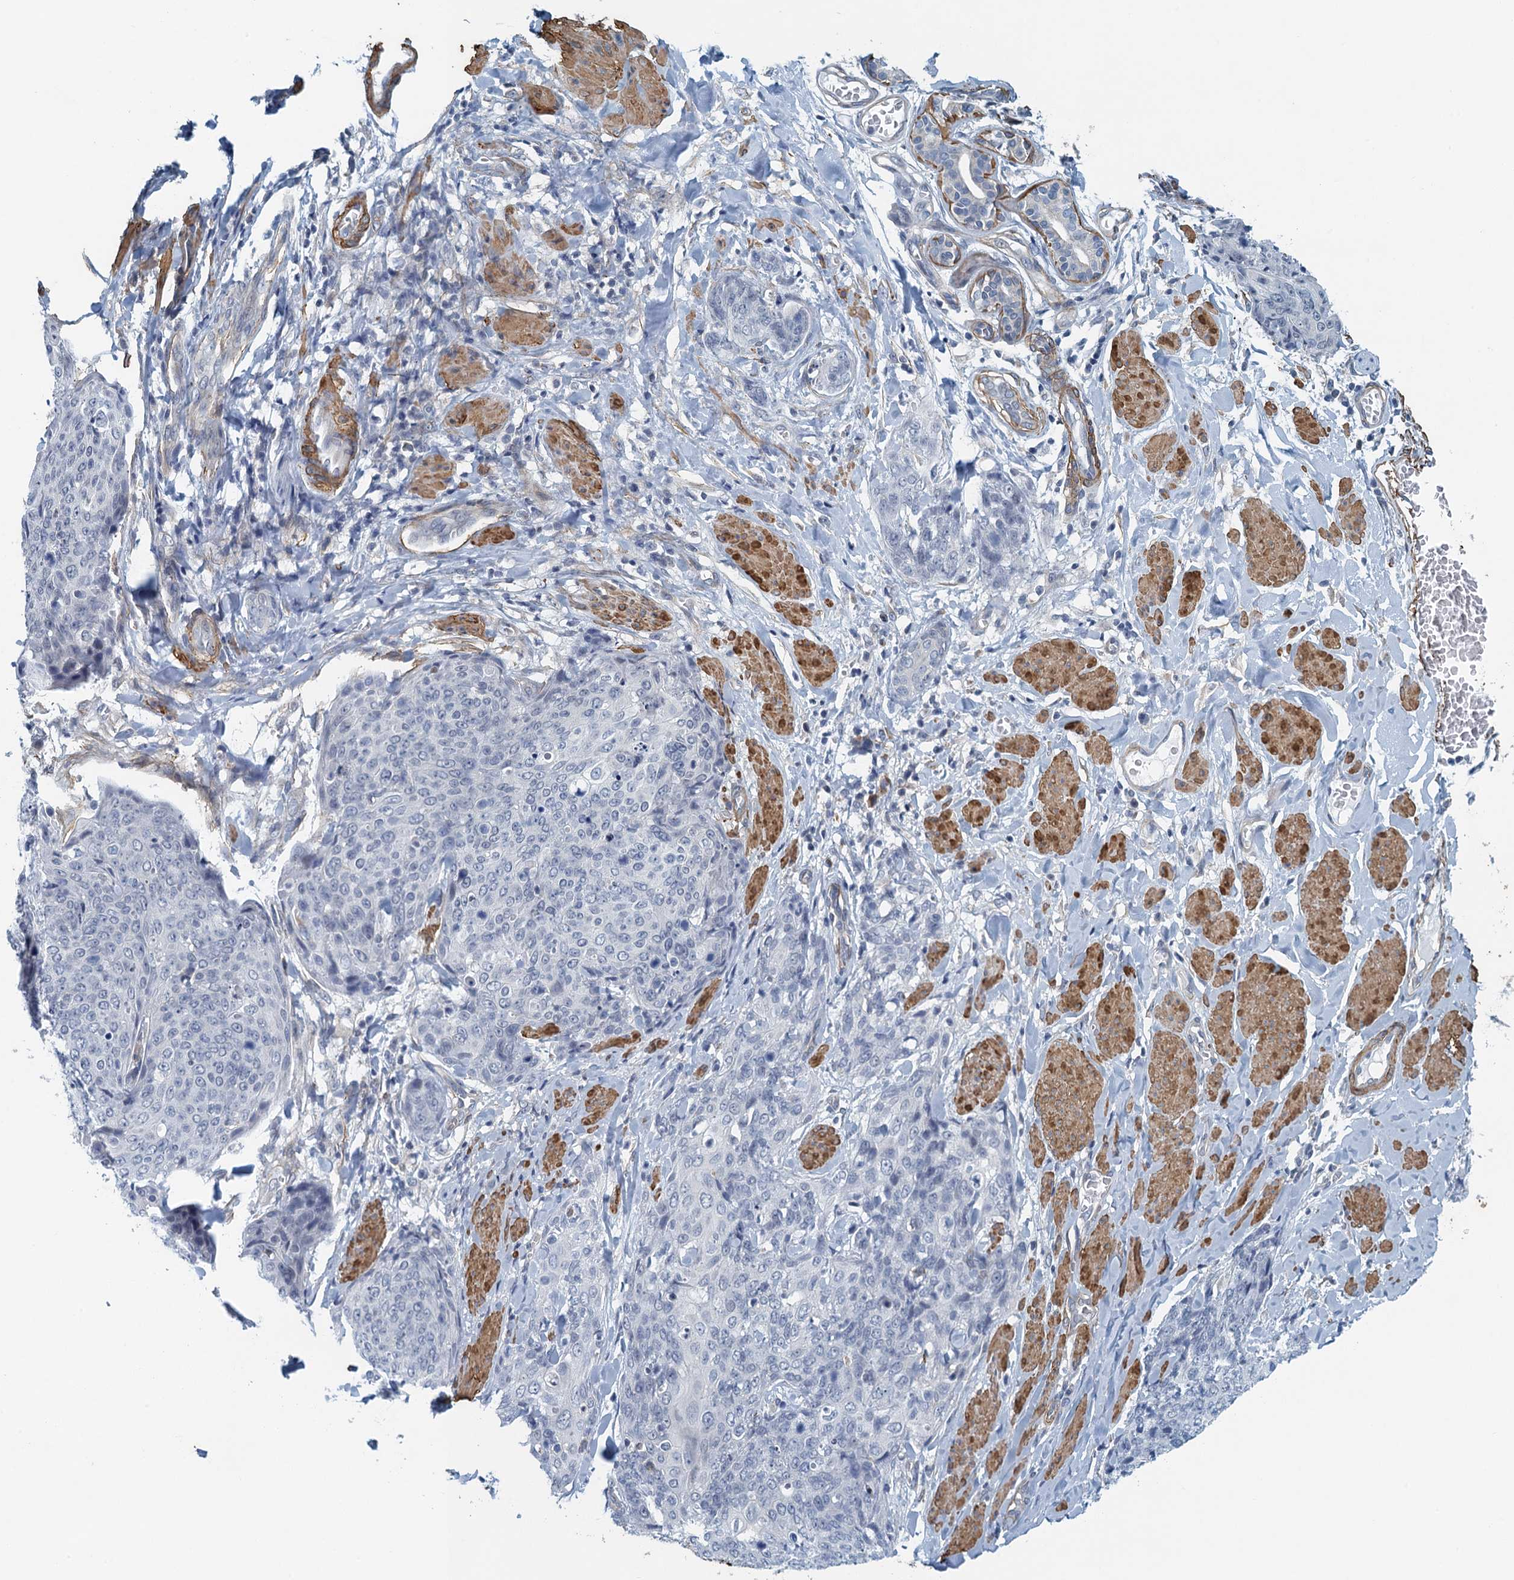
{"staining": {"intensity": "negative", "quantity": "none", "location": "none"}, "tissue": "skin cancer", "cell_type": "Tumor cells", "image_type": "cancer", "snomed": [{"axis": "morphology", "description": "Squamous cell carcinoma, NOS"}, {"axis": "topography", "description": "Skin"}, {"axis": "topography", "description": "Vulva"}], "caption": "An image of human squamous cell carcinoma (skin) is negative for staining in tumor cells. Nuclei are stained in blue.", "gene": "ALG2", "patient": {"sex": "female", "age": 85}}